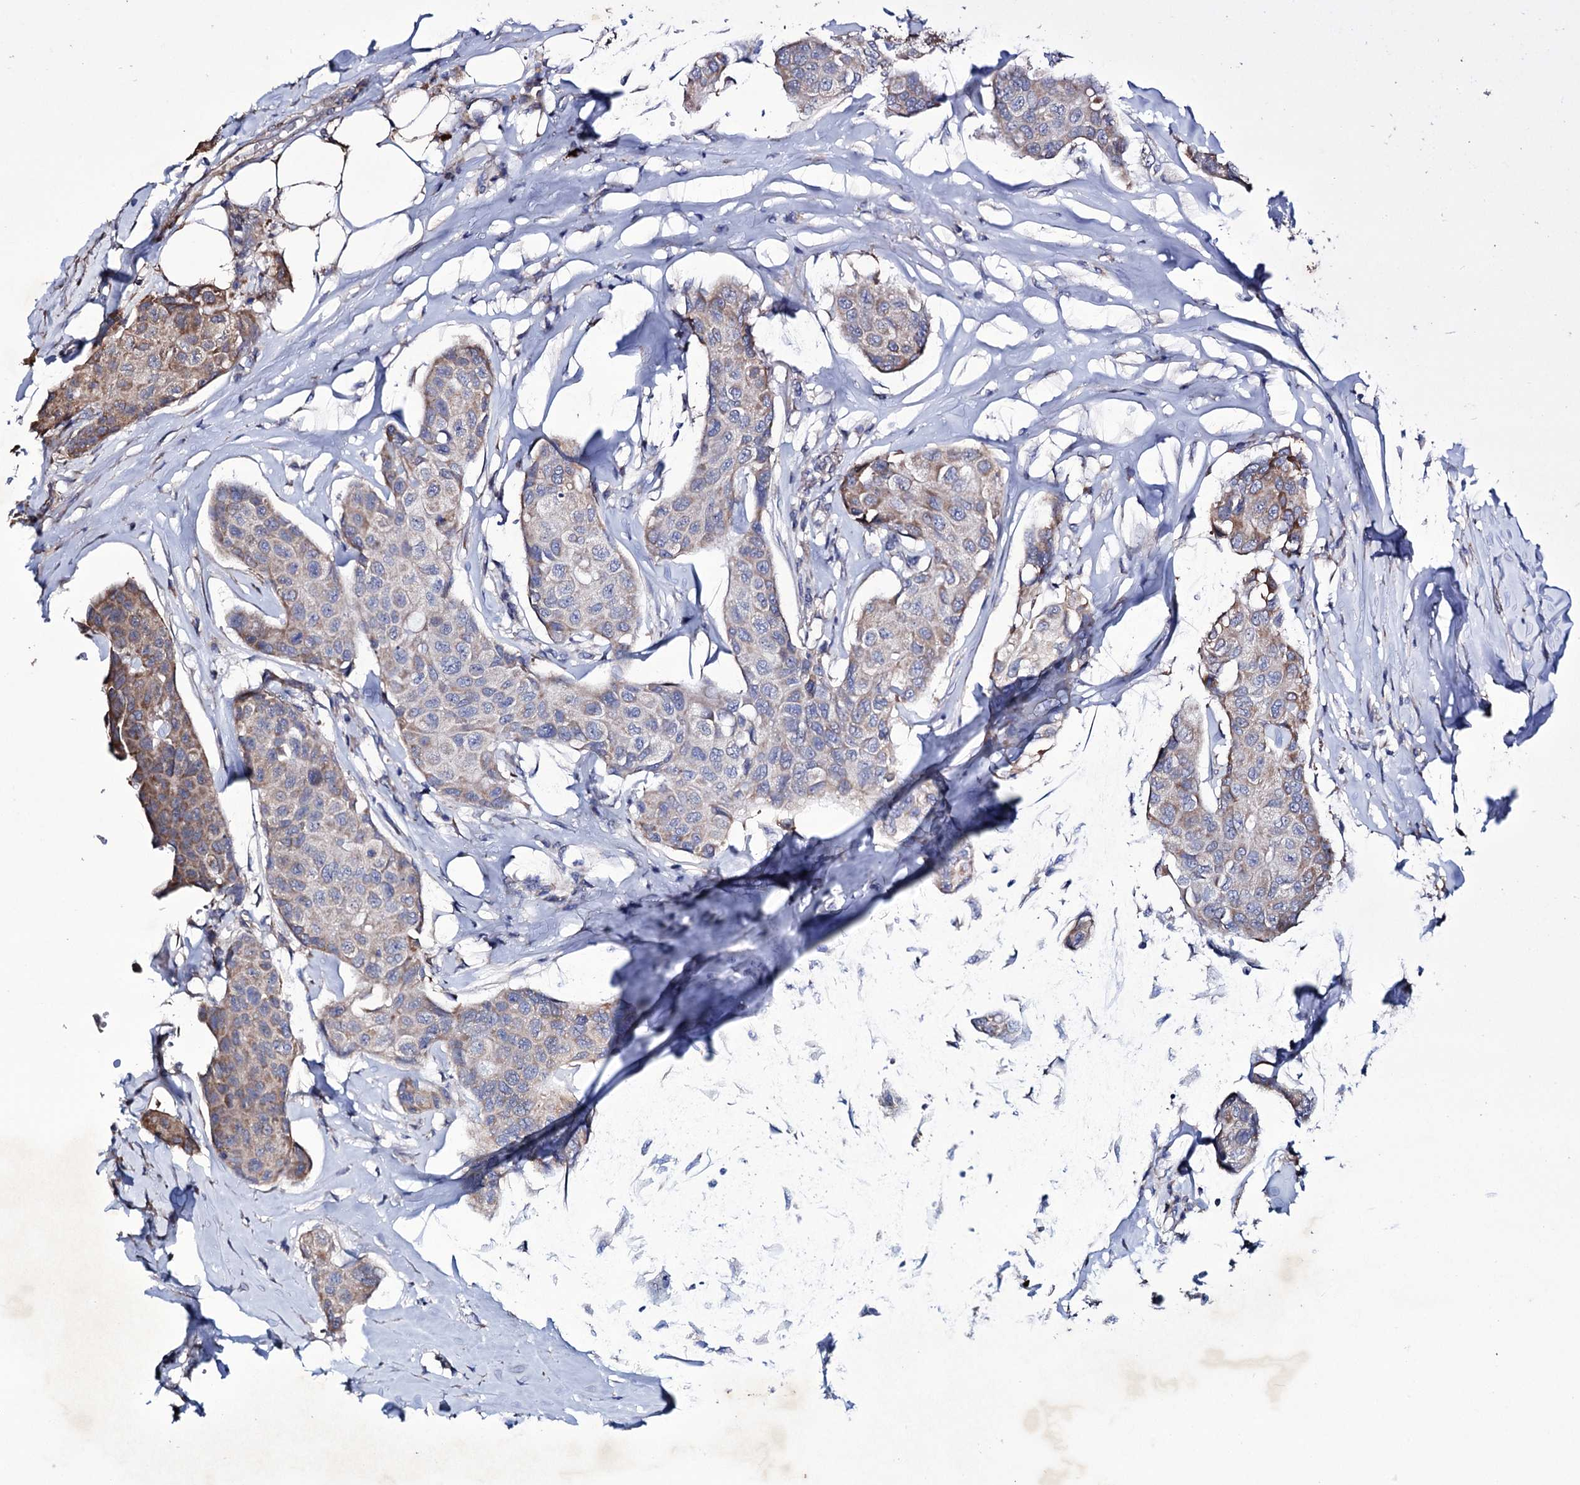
{"staining": {"intensity": "moderate", "quantity": "<25%", "location": "cytoplasmic/membranous"}, "tissue": "breast cancer", "cell_type": "Tumor cells", "image_type": "cancer", "snomed": [{"axis": "morphology", "description": "Duct carcinoma"}, {"axis": "topography", "description": "Breast"}], "caption": "About <25% of tumor cells in breast intraductal carcinoma demonstrate moderate cytoplasmic/membranous protein staining as visualized by brown immunohistochemical staining.", "gene": "TUBGCP5", "patient": {"sex": "female", "age": 80}}